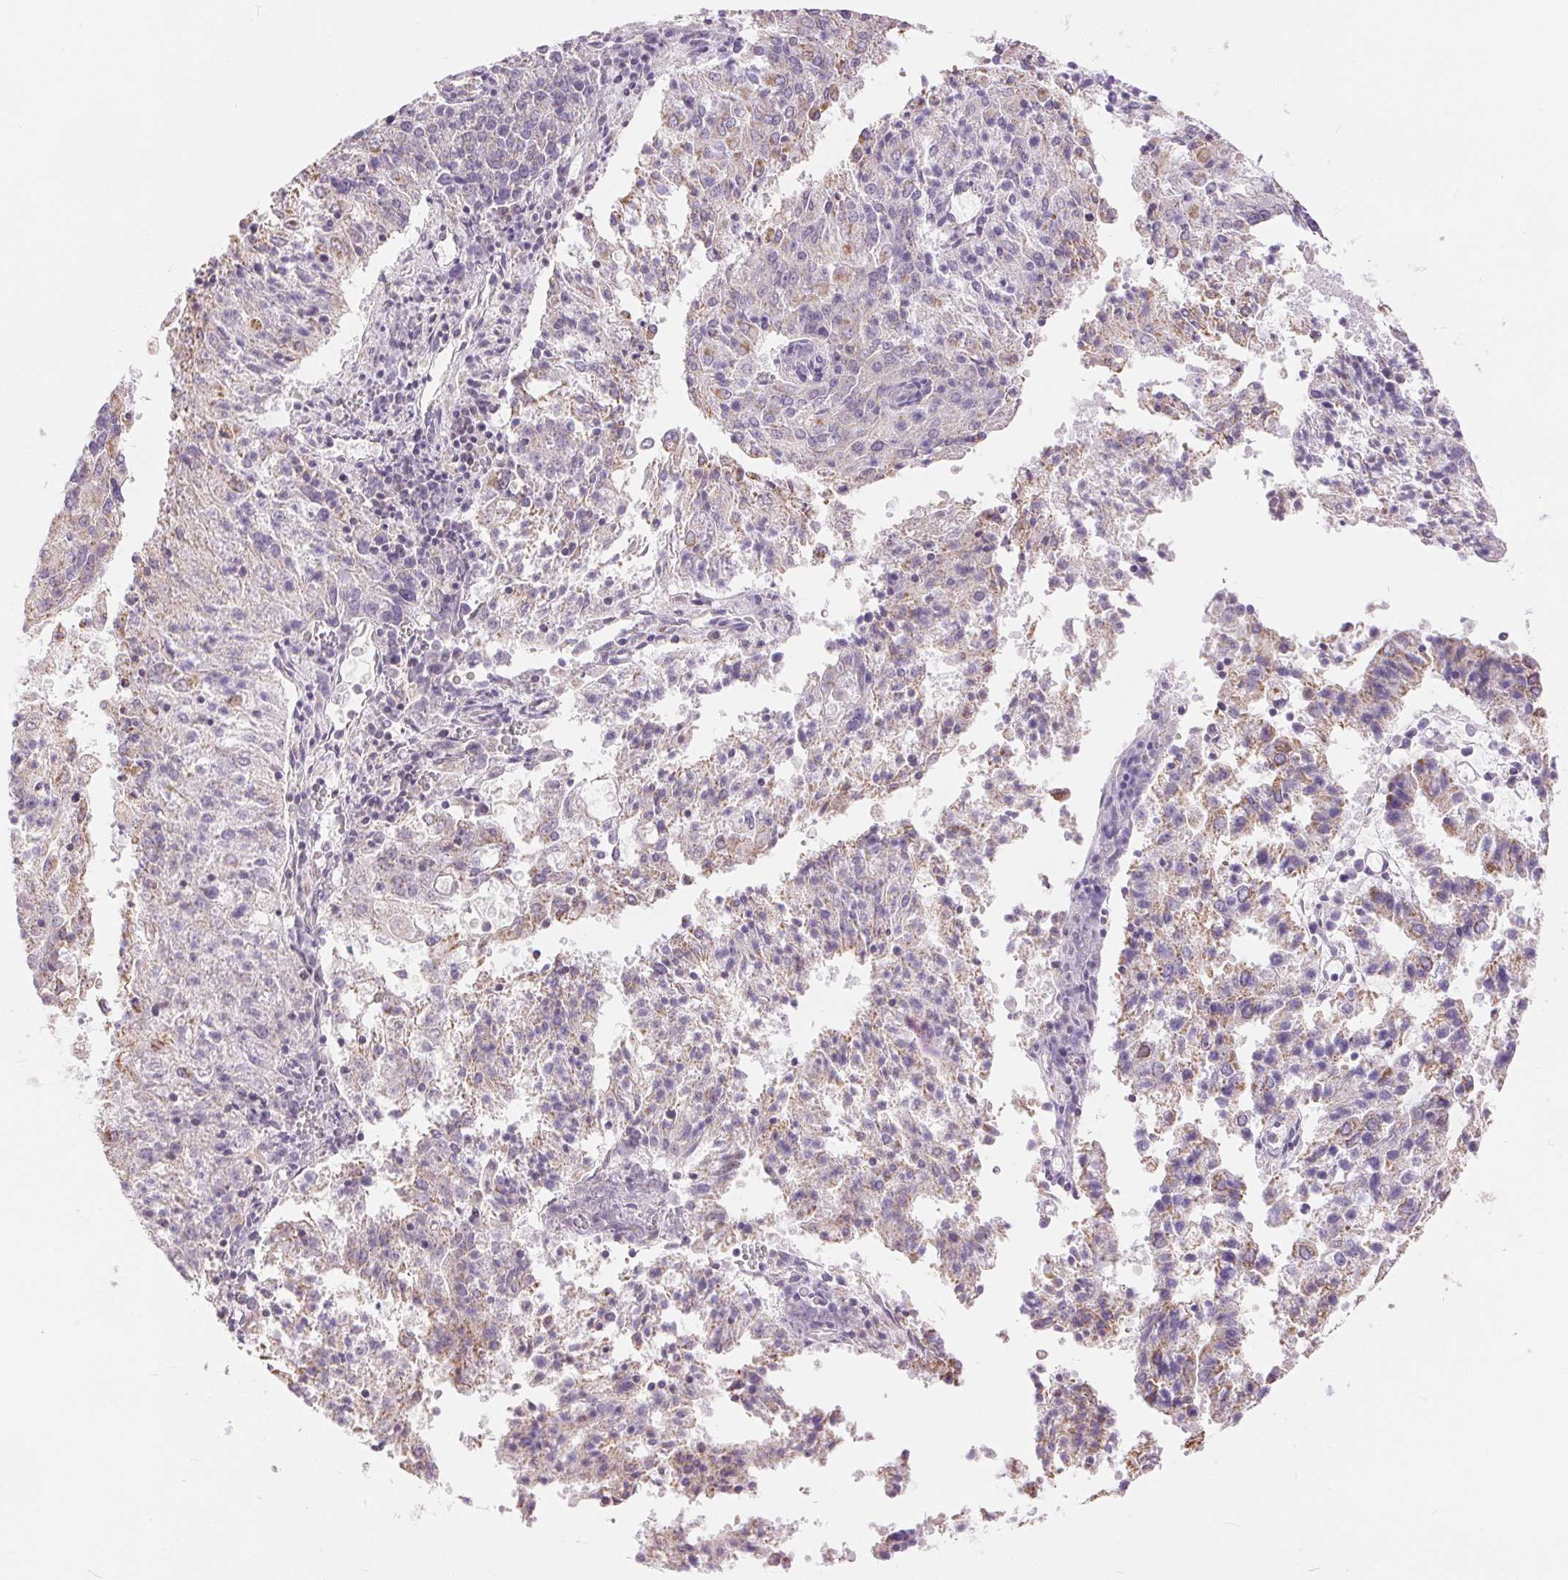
{"staining": {"intensity": "weak", "quantity": "<25%", "location": "cytoplasmic/membranous"}, "tissue": "endometrial cancer", "cell_type": "Tumor cells", "image_type": "cancer", "snomed": [{"axis": "morphology", "description": "Adenocarcinoma, NOS"}, {"axis": "topography", "description": "Endometrium"}], "caption": "Tumor cells show no significant expression in adenocarcinoma (endometrial). (Stains: DAB (3,3'-diaminobenzidine) immunohistochemistry with hematoxylin counter stain, Microscopy: brightfield microscopy at high magnification).", "gene": "POU2F2", "patient": {"sex": "female", "age": 82}}